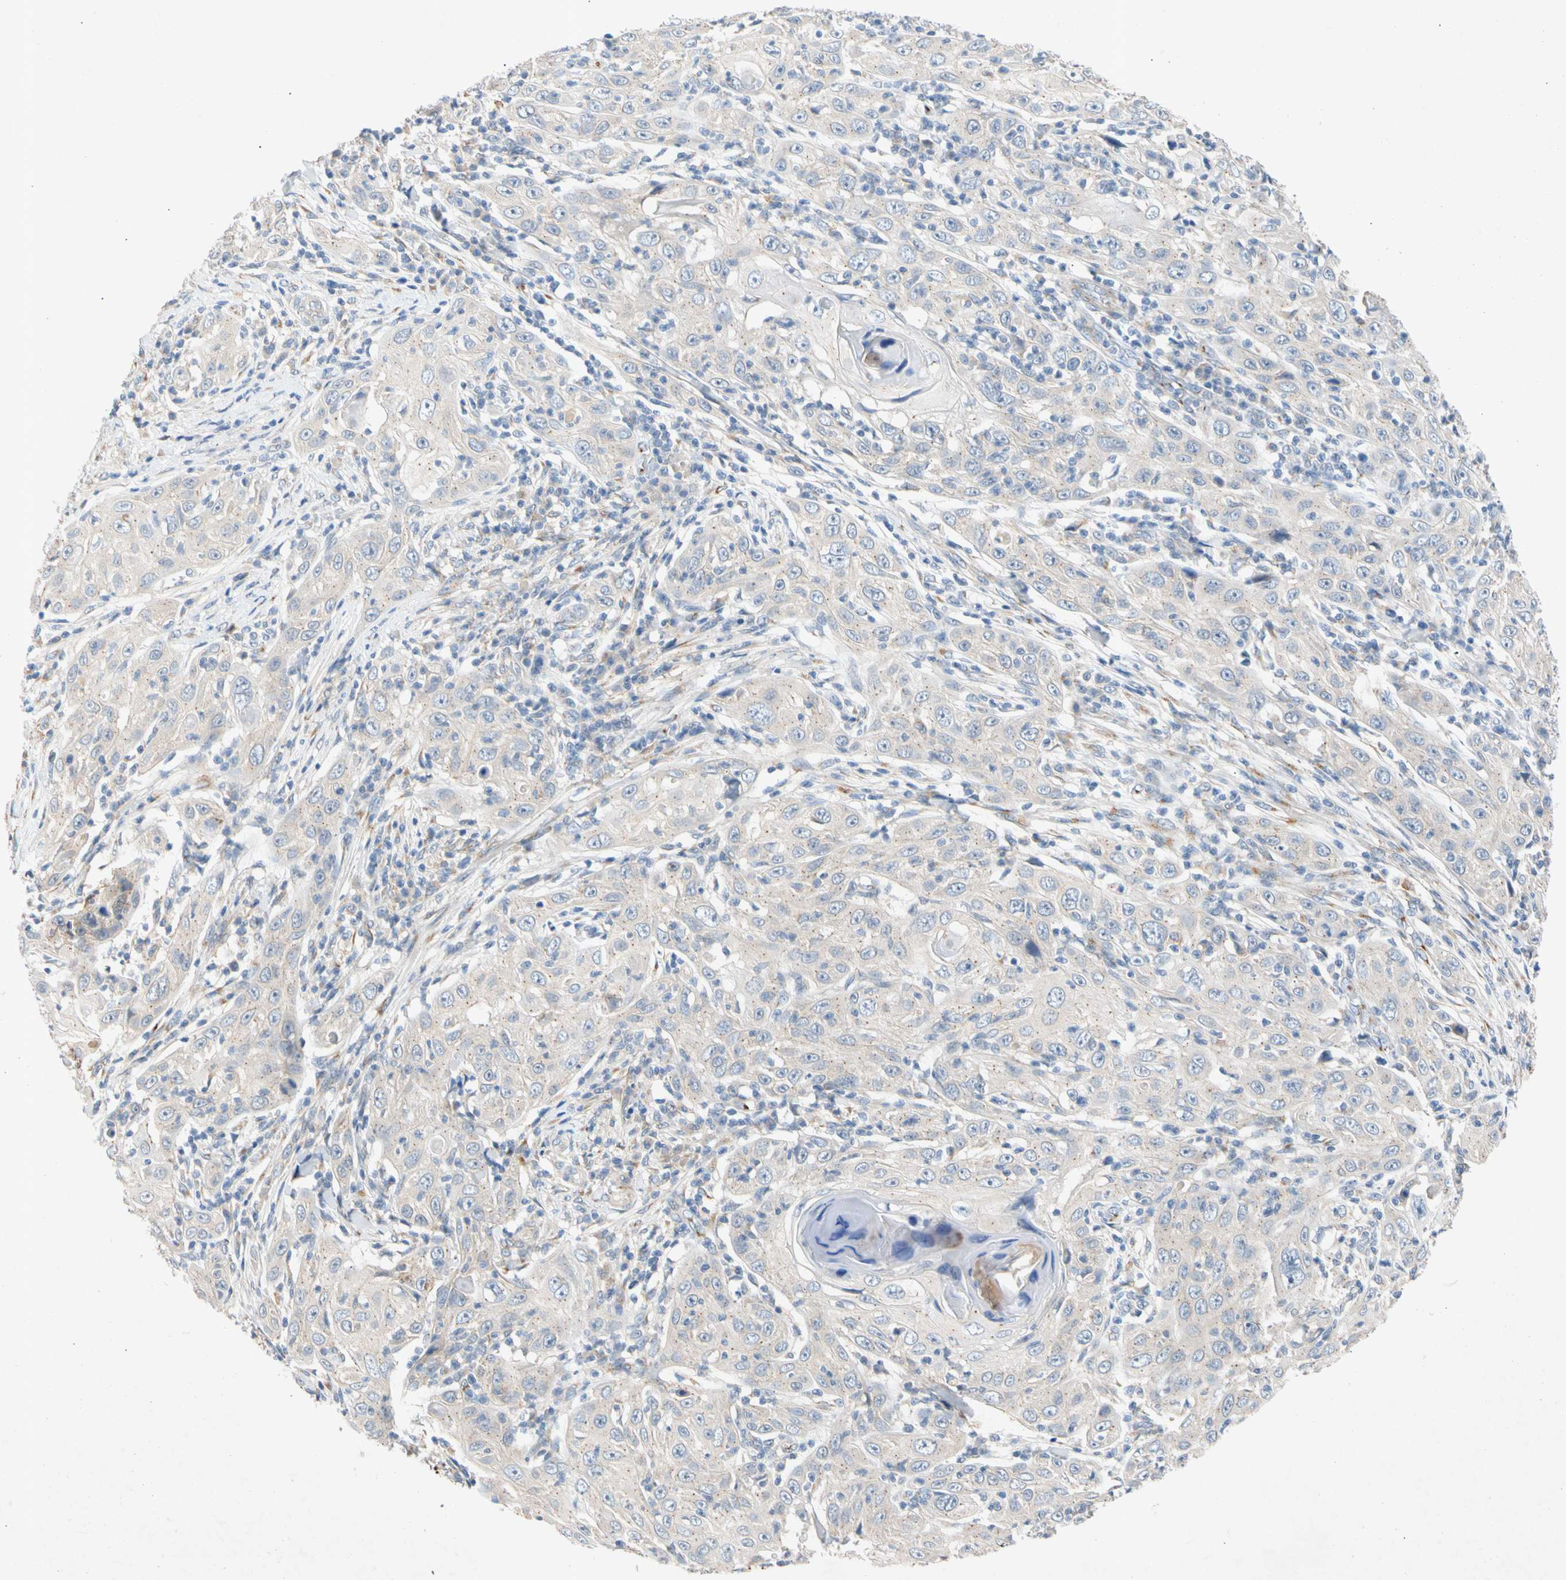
{"staining": {"intensity": "moderate", "quantity": "<25%", "location": "cytoplasmic/membranous"}, "tissue": "skin cancer", "cell_type": "Tumor cells", "image_type": "cancer", "snomed": [{"axis": "morphology", "description": "Squamous cell carcinoma, NOS"}, {"axis": "topography", "description": "Skin"}], "caption": "Skin cancer stained for a protein (brown) displays moderate cytoplasmic/membranous positive staining in about <25% of tumor cells.", "gene": "GASK1B", "patient": {"sex": "female", "age": 88}}